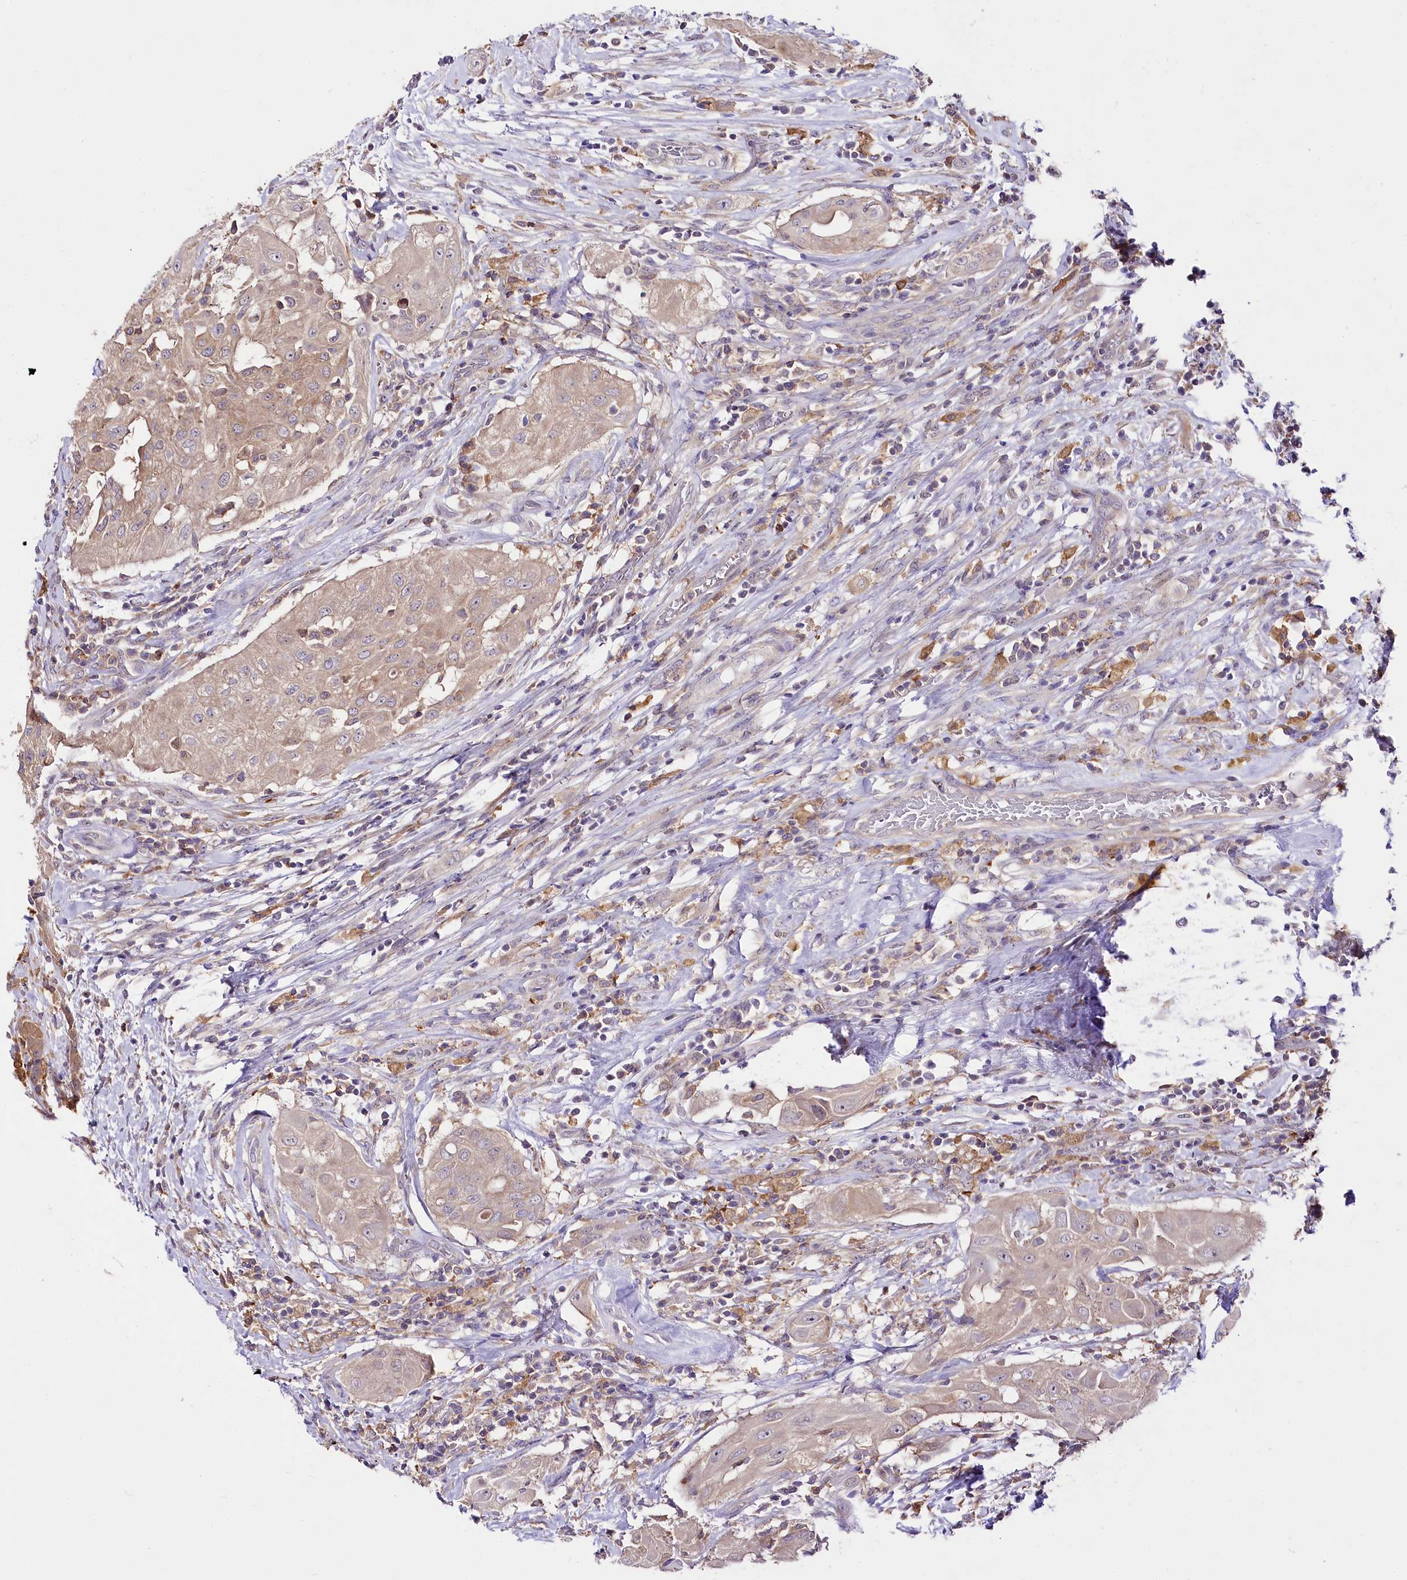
{"staining": {"intensity": "weak", "quantity": ">75%", "location": "cytoplasmic/membranous"}, "tissue": "thyroid cancer", "cell_type": "Tumor cells", "image_type": "cancer", "snomed": [{"axis": "morphology", "description": "Papillary adenocarcinoma, NOS"}, {"axis": "topography", "description": "Thyroid gland"}], "caption": "High-power microscopy captured an IHC histopathology image of thyroid papillary adenocarcinoma, revealing weak cytoplasmic/membranous positivity in approximately >75% of tumor cells.", "gene": "UGP2", "patient": {"sex": "female", "age": 59}}